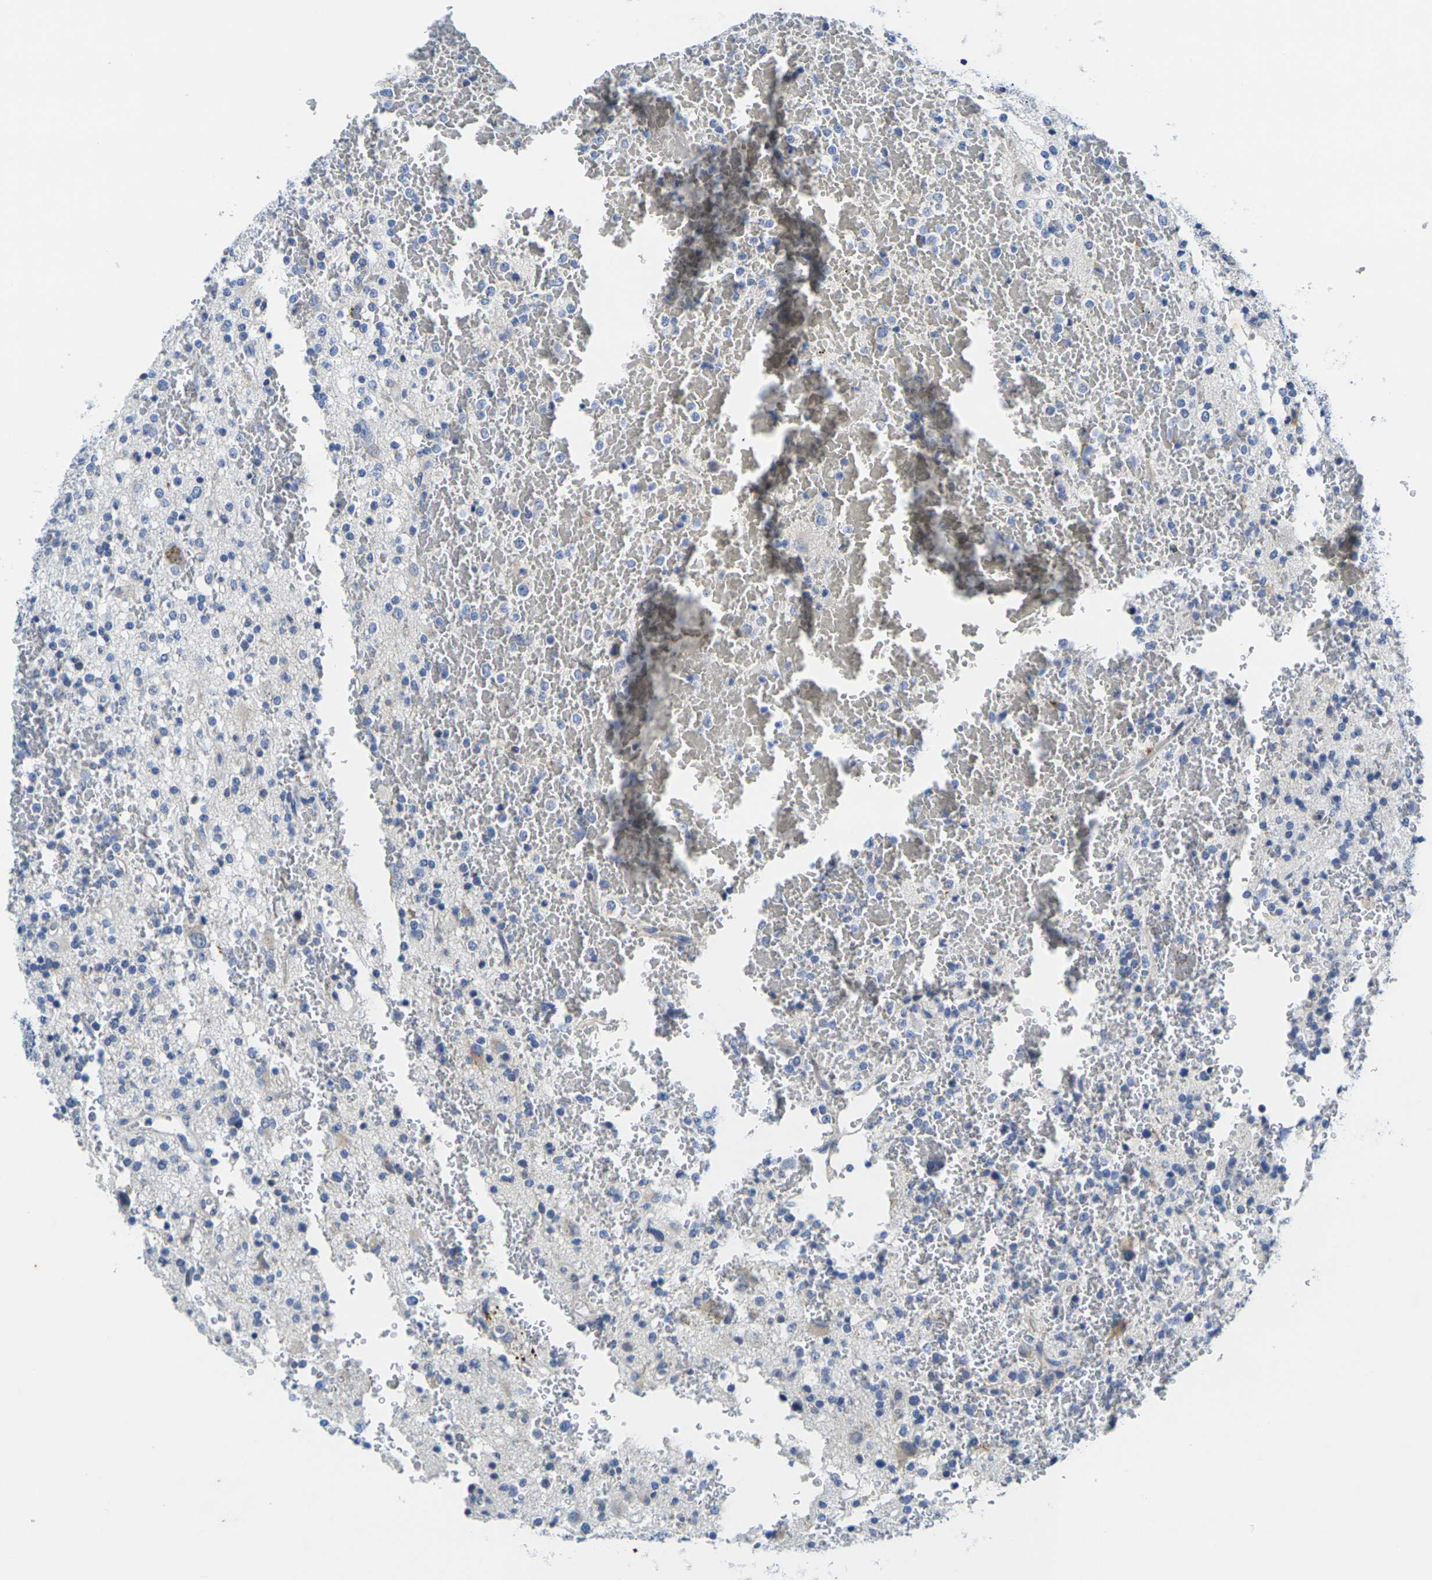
{"staining": {"intensity": "negative", "quantity": "none", "location": "none"}, "tissue": "glioma", "cell_type": "Tumor cells", "image_type": "cancer", "snomed": [{"axis": "morphology", "description": "Glioma, malignant, High grade"}, {"axis": "topography", "description": "Brain"}], "caption": "This is an immunohistochemistry photomicrograph of human malignant high-grade glioma. There is no expression in tumor cells.", "gene": "CRK", "patient": {"sex": "male", "age": 47}}